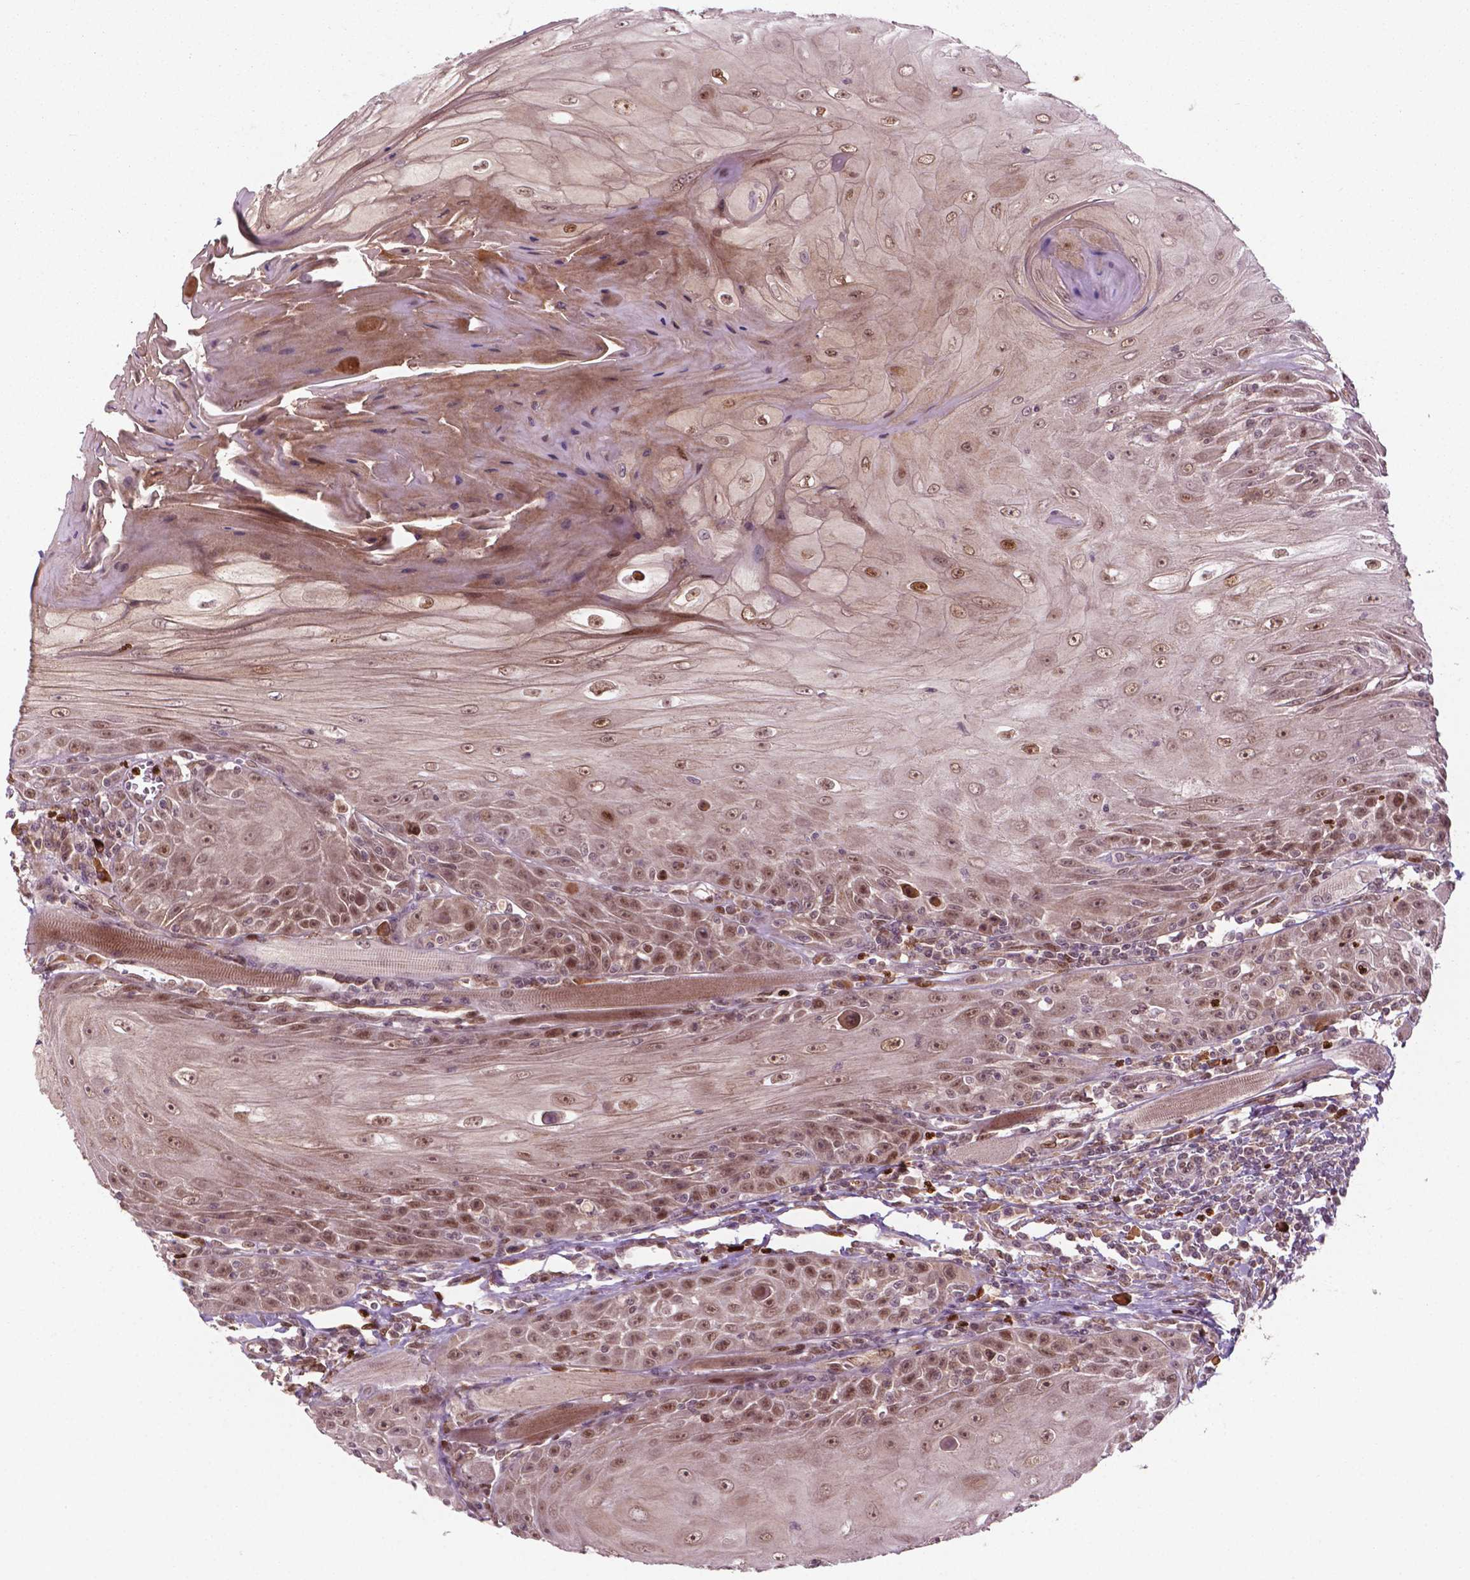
{"staining": {"intensity": "moderate", "quantity": ">75%", "location": "cytoplasmic/membranous,nuclear"}, "tissue": "head and neck cancer", "cell_type": "Tumor cells", "image_type": "cancer", "snomed": [{"axis": "morphology", "description": "Squamous cell carcinoma, NOS"}, {"axis": "topography", "description": "Head-Neck"}], "caption": "Immunohistochemistry micrograph of neoplastic tissue: head and neck cancer (squamous cell carcinoma) stained using immunohistochemistry displays medium levels of moderate protein expression localized specifically in the cytoplasmic/membranous and nuclear of tumor cells, appearing as a cytoplasmic/membranous and nuclear brown color.", "gene": "NFAT5", "patient": {"sex": "male", "age": 52}}